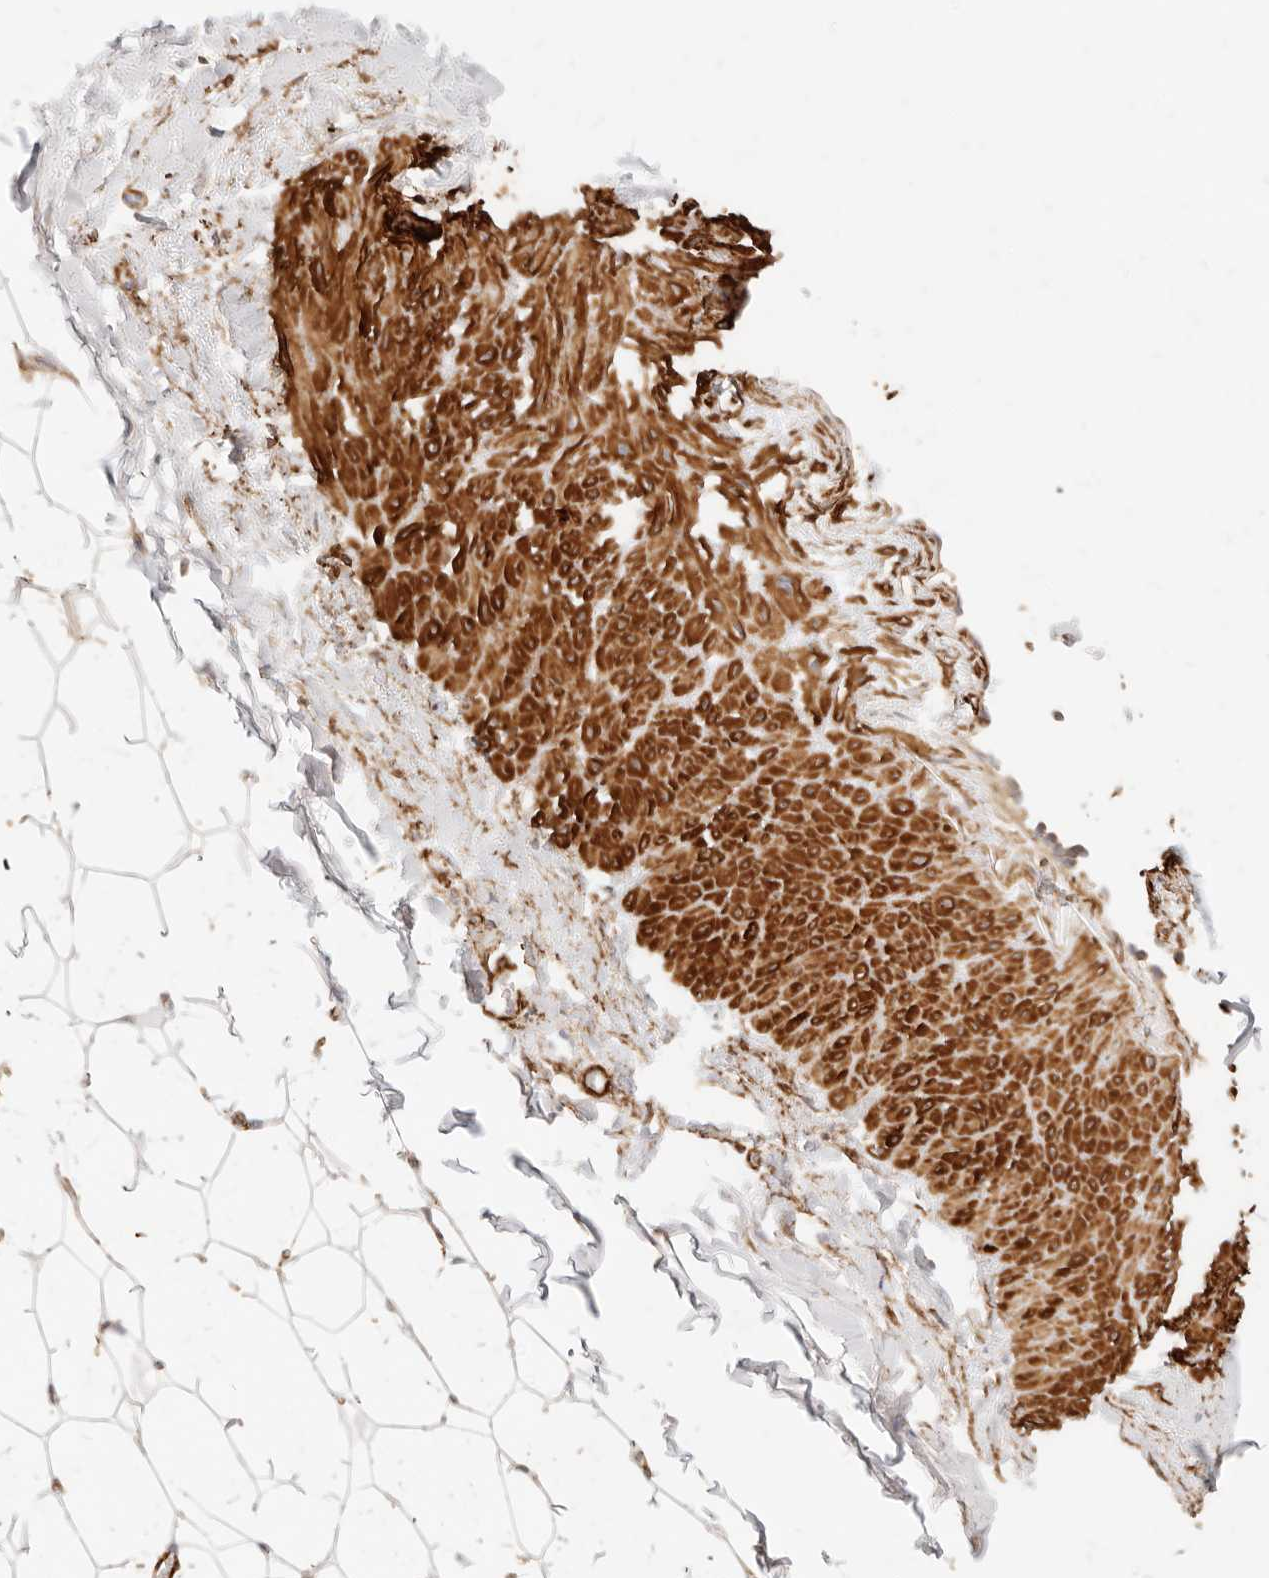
{"staining": {"intensity": "moderate", "quantity": "25%-75%", "location": "cytoplasmic/membranous"}, "tissue": "breast", "cell_type": "Adipocytes", "image_type": "normal", "snomed": [{"axis": "morphology", "description": "Normal tissue, NOS"}, {"axis": "topography", "description": "Breast"}], "caption": "Moderate cytoplasmic/membranous staining is present in approximately 25%-75% of adipocytes in benign breast.", "gene": "TMTC2", "patient": {"sex": "female", "age": 23}}